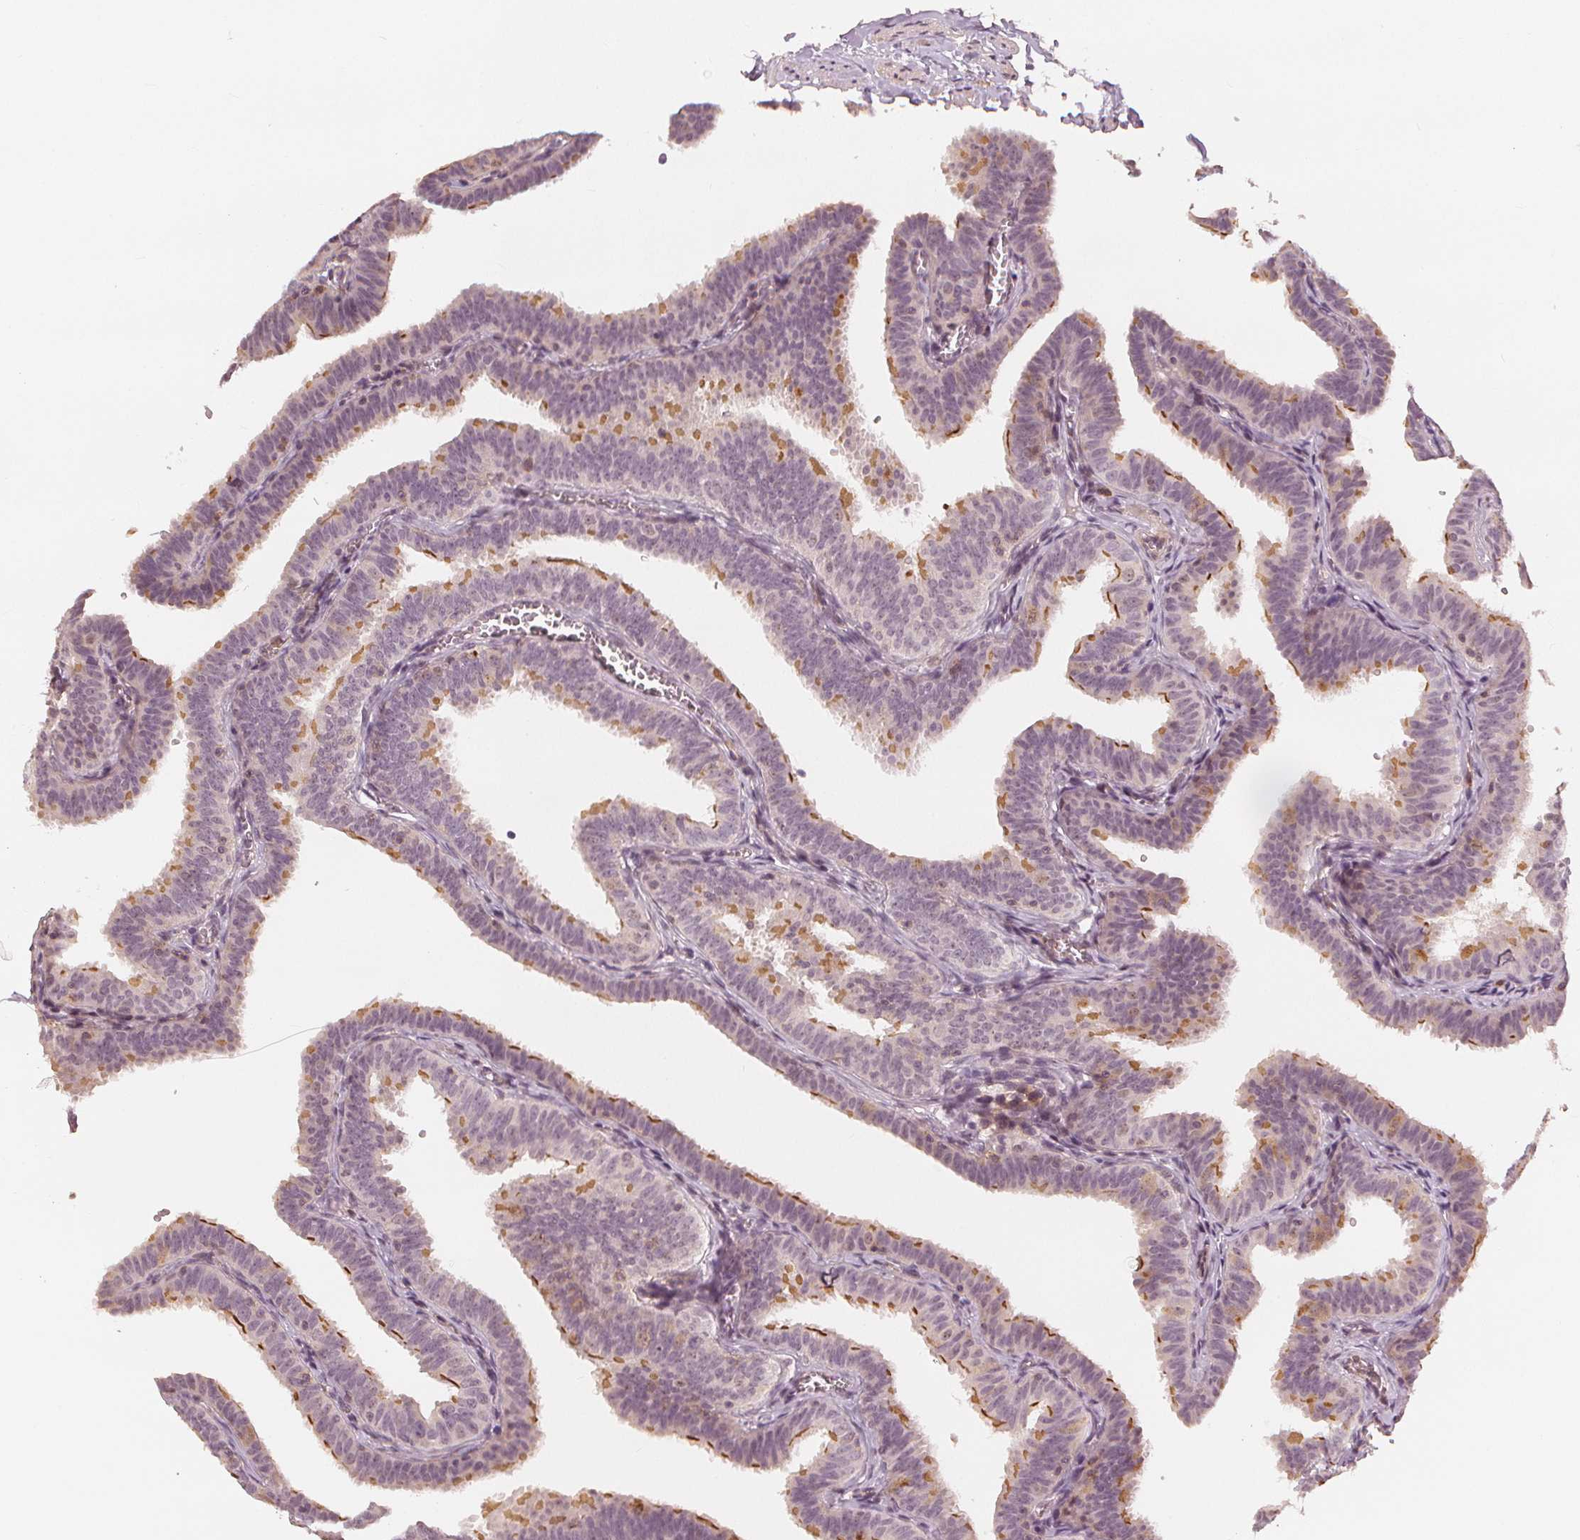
{"staining": {"intensity": "moderate", "quantity": "25%-75%", "location": "cytoplasmic/membranous"}, "tissue": "fallopian tube", "cell_type": "Glandular cells", "image_type": "normal", "snomed": [{"axis": "morphology", "description": "Normal tissue, NOS"}, {"axis": "topography", "description": "Fallopian tube"}], "caption": "About 25%-75% of glandular cells in normal fallopian tube demonstrate moderate cytoplasmic/membranous protein positivity as visualized by brown immunohistochemical staining.", "gene": "SLC34A1", "patient": {"sex": "female", "age": 25}}